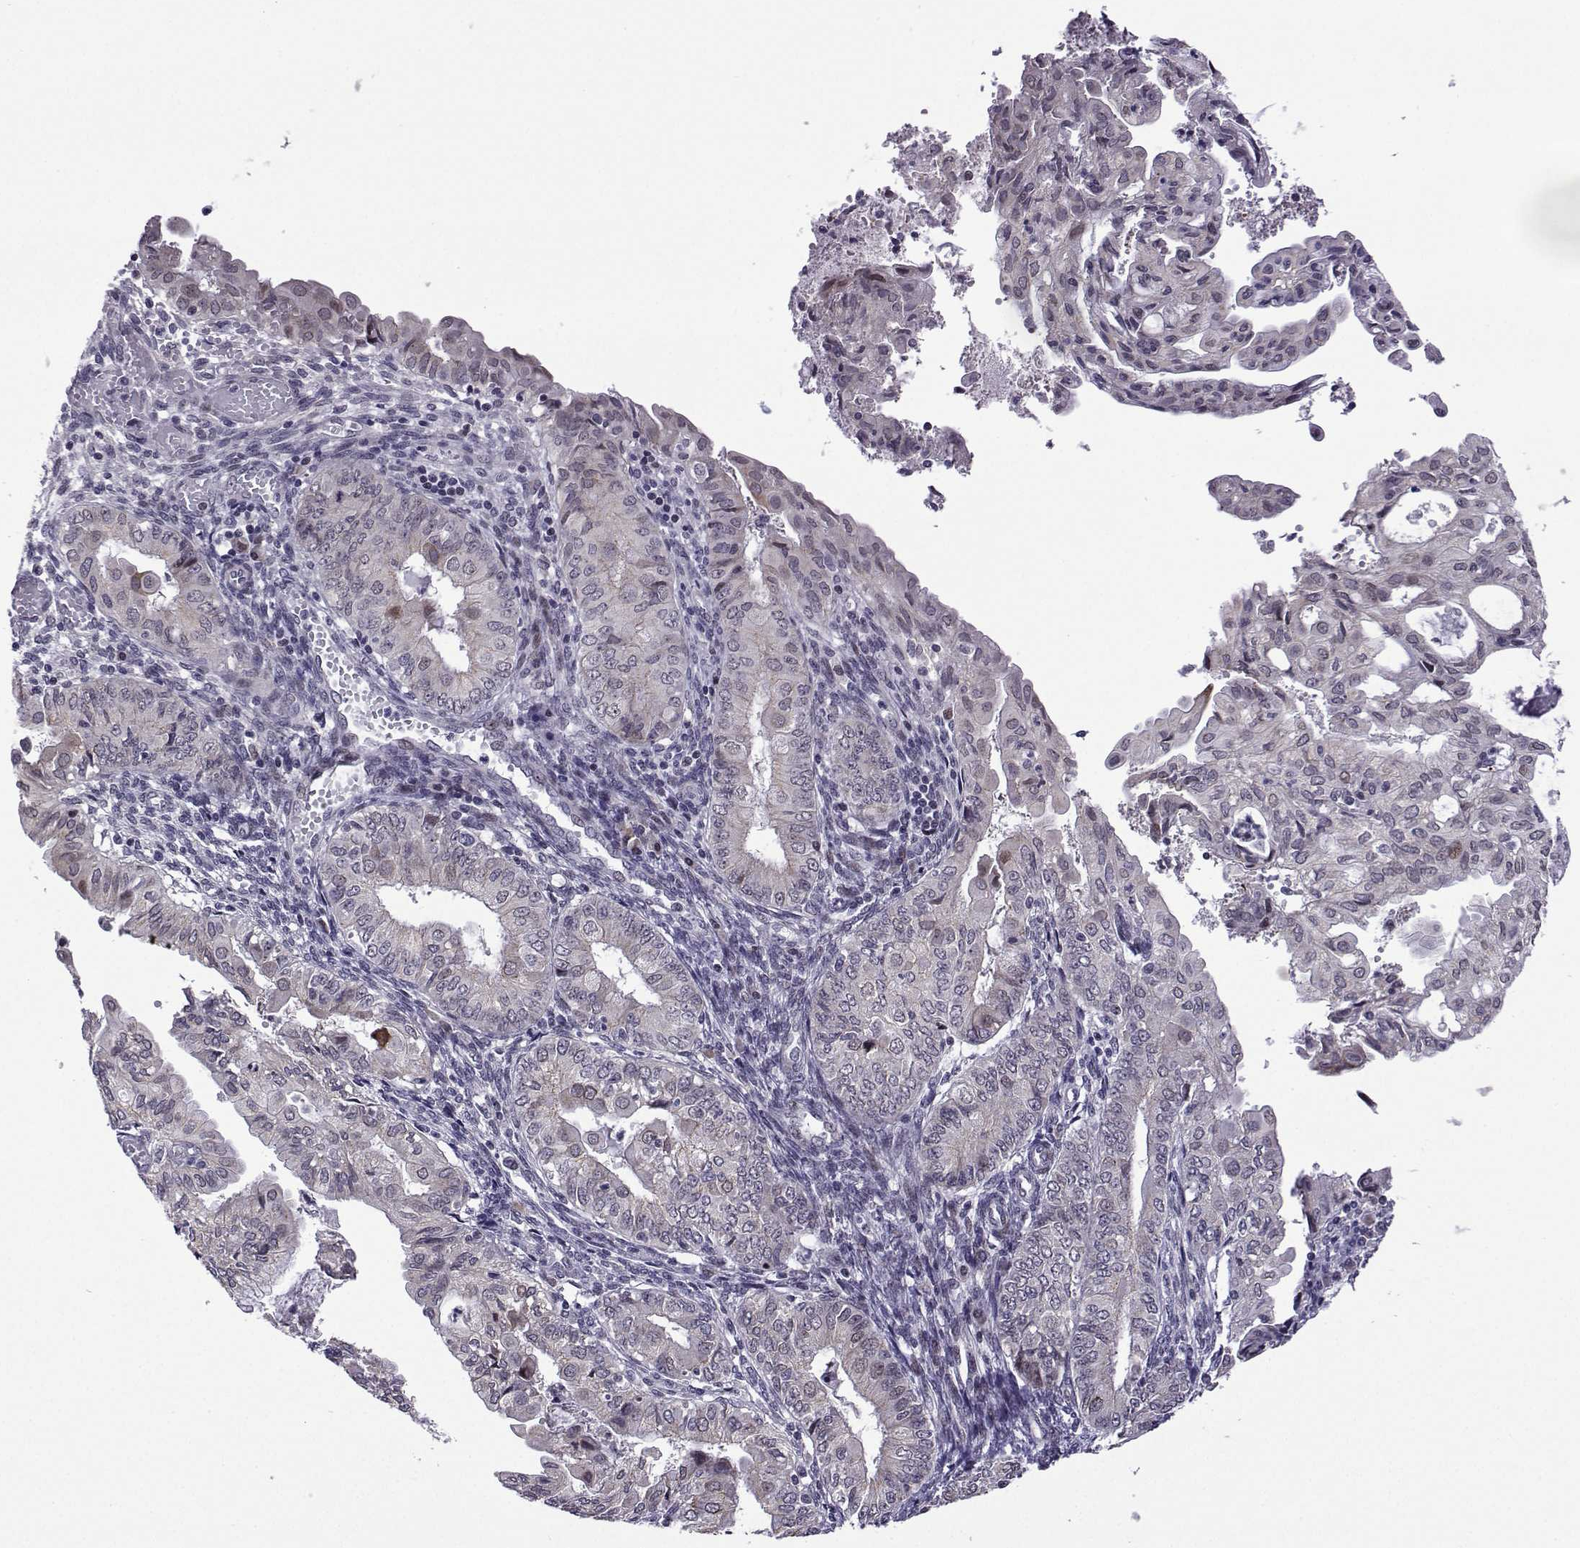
{"staining": {"intensity": "negative", "quantity": "none", "location": "none"}, "tissue": "endometrial cancer", "cell_type": "Tumor cells", "image_type": "cancer", "snomed": [{"axis": "morphology", "description": "Adenocarcinoma, NOS"}, {"axis": "topography", "description": "Endometrium"}], "caption": "Tumor cells show no significant protein positivity in endometrial adenocarcinoma.", "gene": "FGF3", "patient": {"sex": "female", "age": 68}}